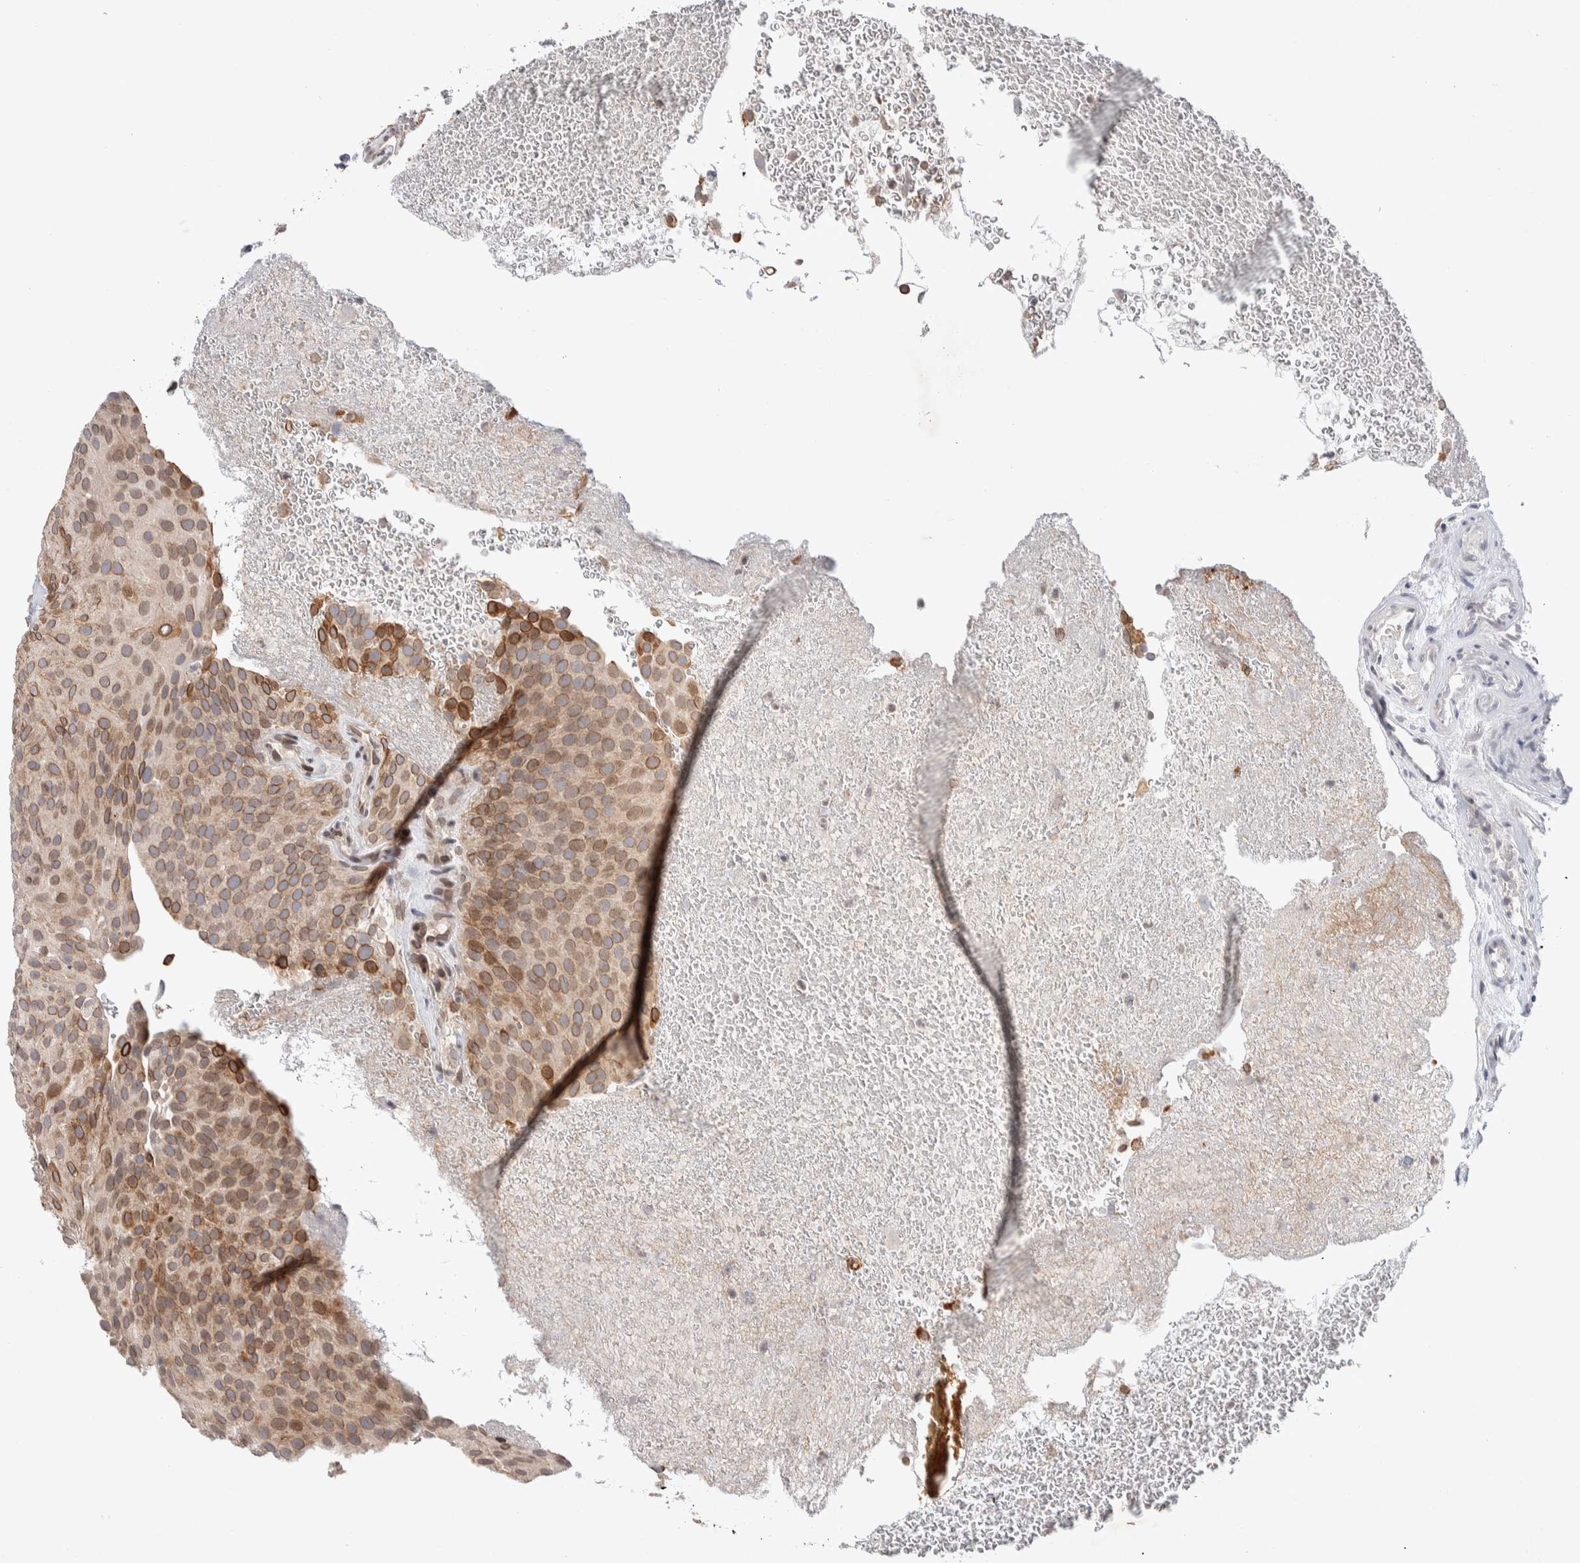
{"staining": {"intensity": "moderate", "quantity": ">75%", "location": "cytoplasmic/membranous,nuclear"}, "tissue": "urothelial cancer", "cell_type": "Tumor cells", "image_type": "cancer", "snomed": [{"axis": "morphology", "description": "Urothelial carcinoma, Low grade"}, {"axis": "topography", "description": "Urinary bladder"}], "caption": "Tumor cells reveal medium levels of moderate cytoplasmic/membranous and nuclear positivity in approximately >75% of cells in human urothelial cancer. (DAB (3,3'-diaminobenzidine) IHC with brightfield microscopy, high magnification).", "gene": "CRAT", "patient": {"sex": "male", "age": 78}}